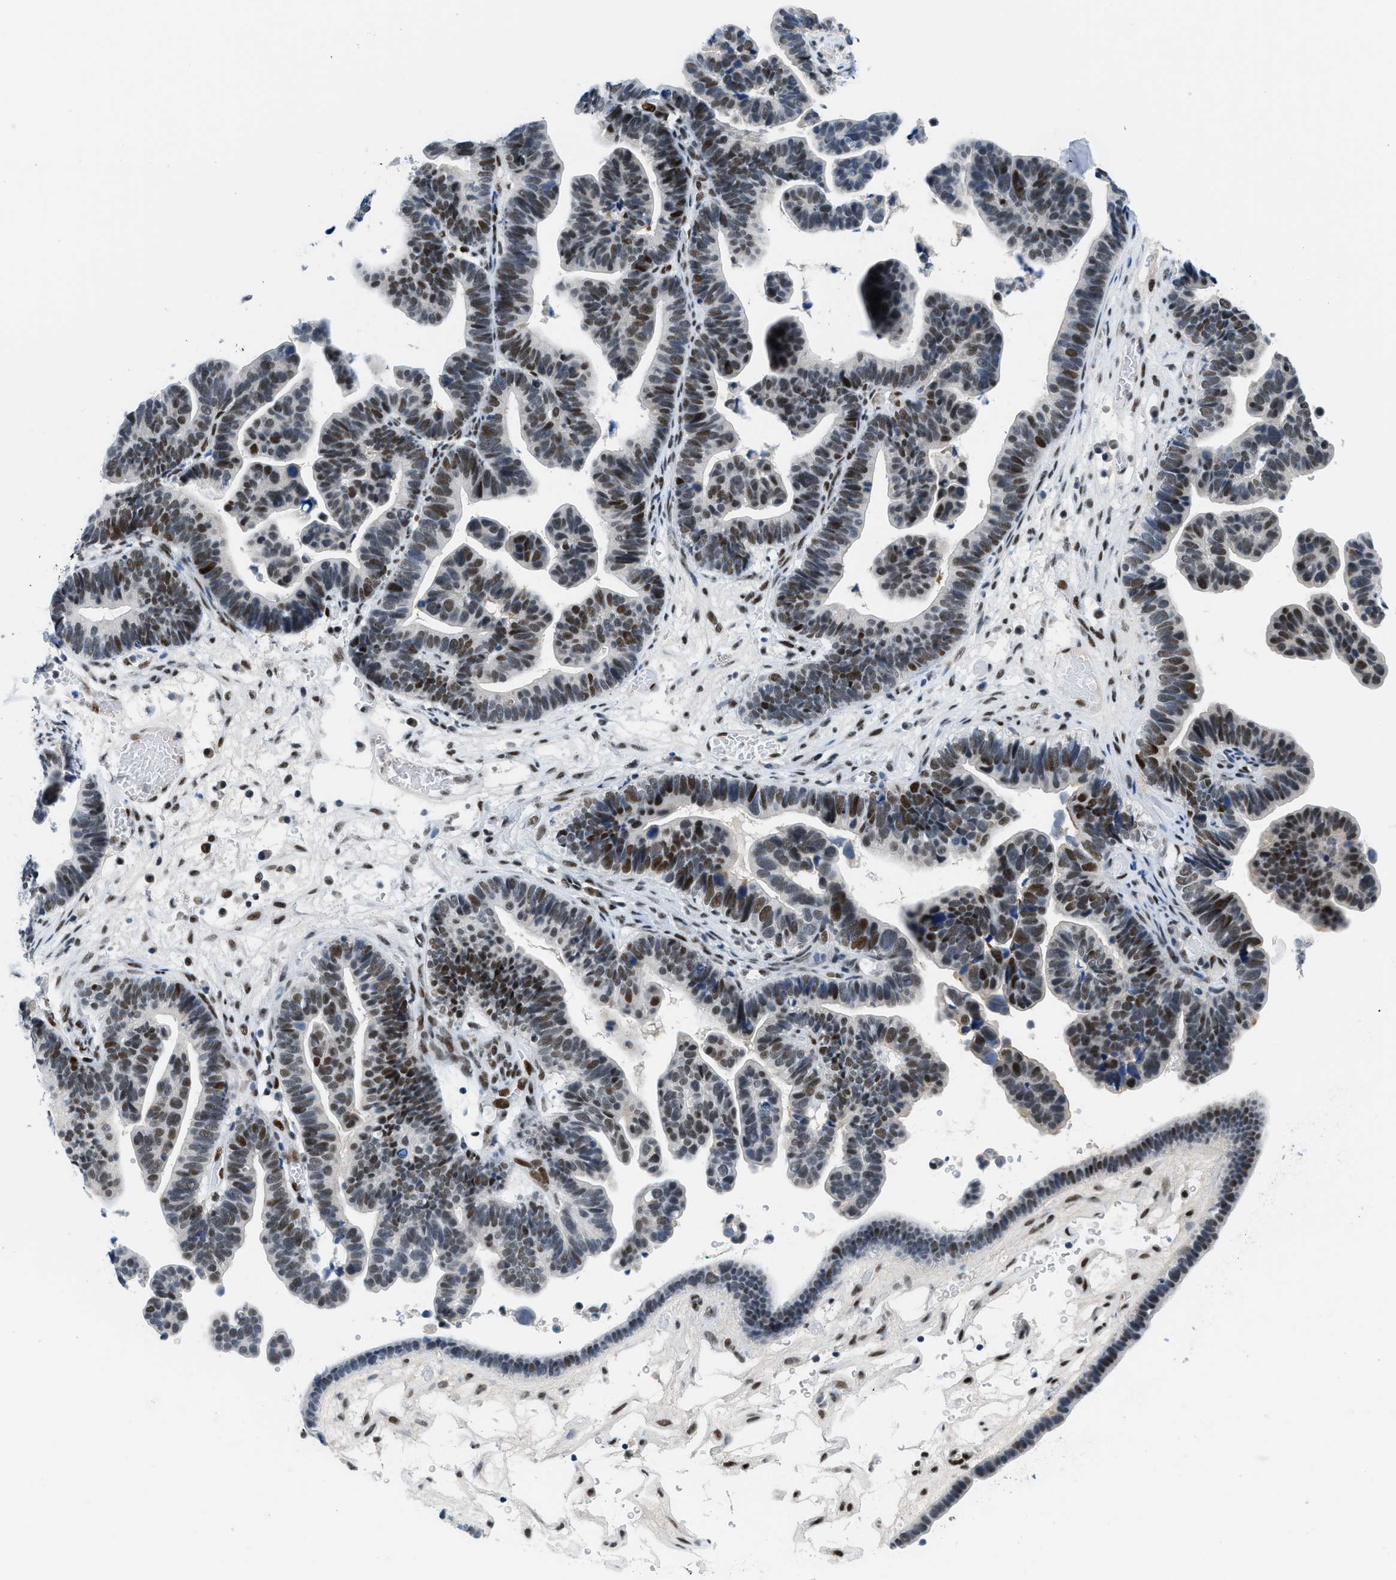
{"staining": {"intensity": "strong", "quantity": "25%-75%", "location": "nuclear"}, "tissue": "ovarian cancer", "cell_type": "Tumor cells", "image_type": "cancer", "snomed": [{"axis": "morphology", "description": "Cystadenocarcinoma, serous, NOS"}, {"axis": "topography", "description": "Ovary"}], "caption": "Ovarian cancer stained with IHC demonstrates strong nuclear staining in about 25%-75% of tumor cells. Immunohistochemistry (ihc) stains the protein in brown and the nuclei are stained blue.", "gene": "SMARCAD1", "patient": {"sex": "female", "age": 56}}